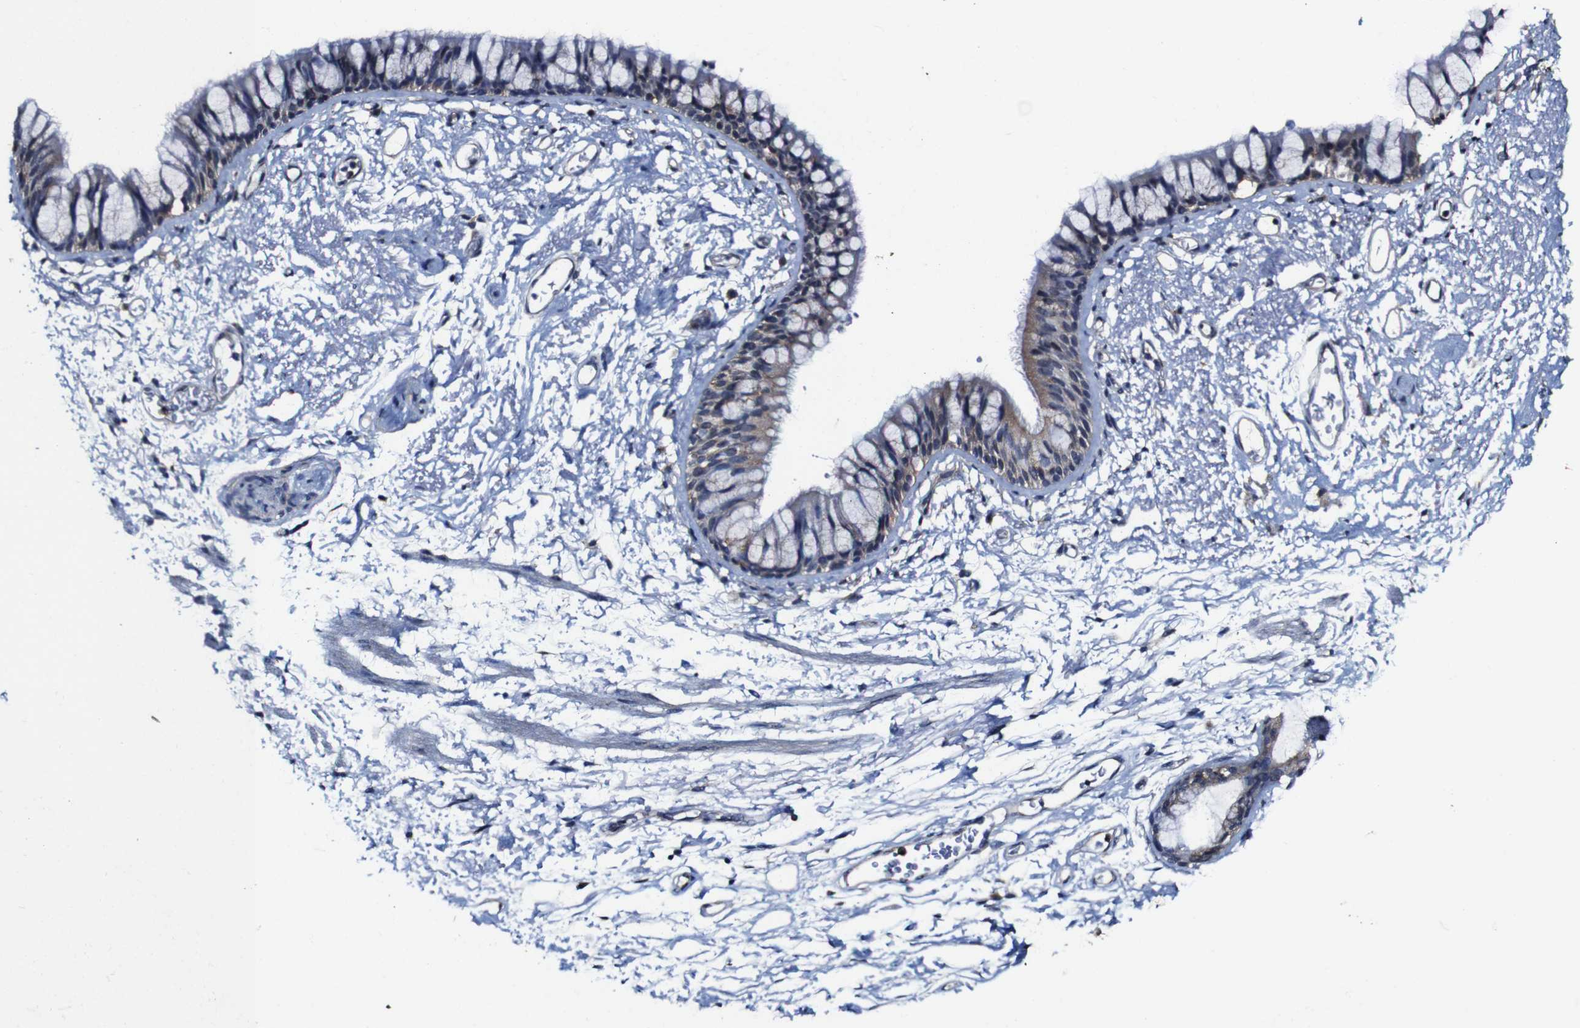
{"staining": {"intensity": "negative", "quantity": "none", "location": "none"}, "tissue": "adipose tissue", "cell_type": "Adipocytes", "image_type": "normal", "snomed": [{"axis": "morphology", "description": "Normal tissue, NOS"}, {"axis": "topography", "description": "Bronchus"}], "caption": "Adipose tissue was stained to show a protein in brown. There is no significant positivity in adipocytes. Nuclei are stained in blue.", "gene": "CSF1R", "patient": {"sex": "female", "age": 73}}